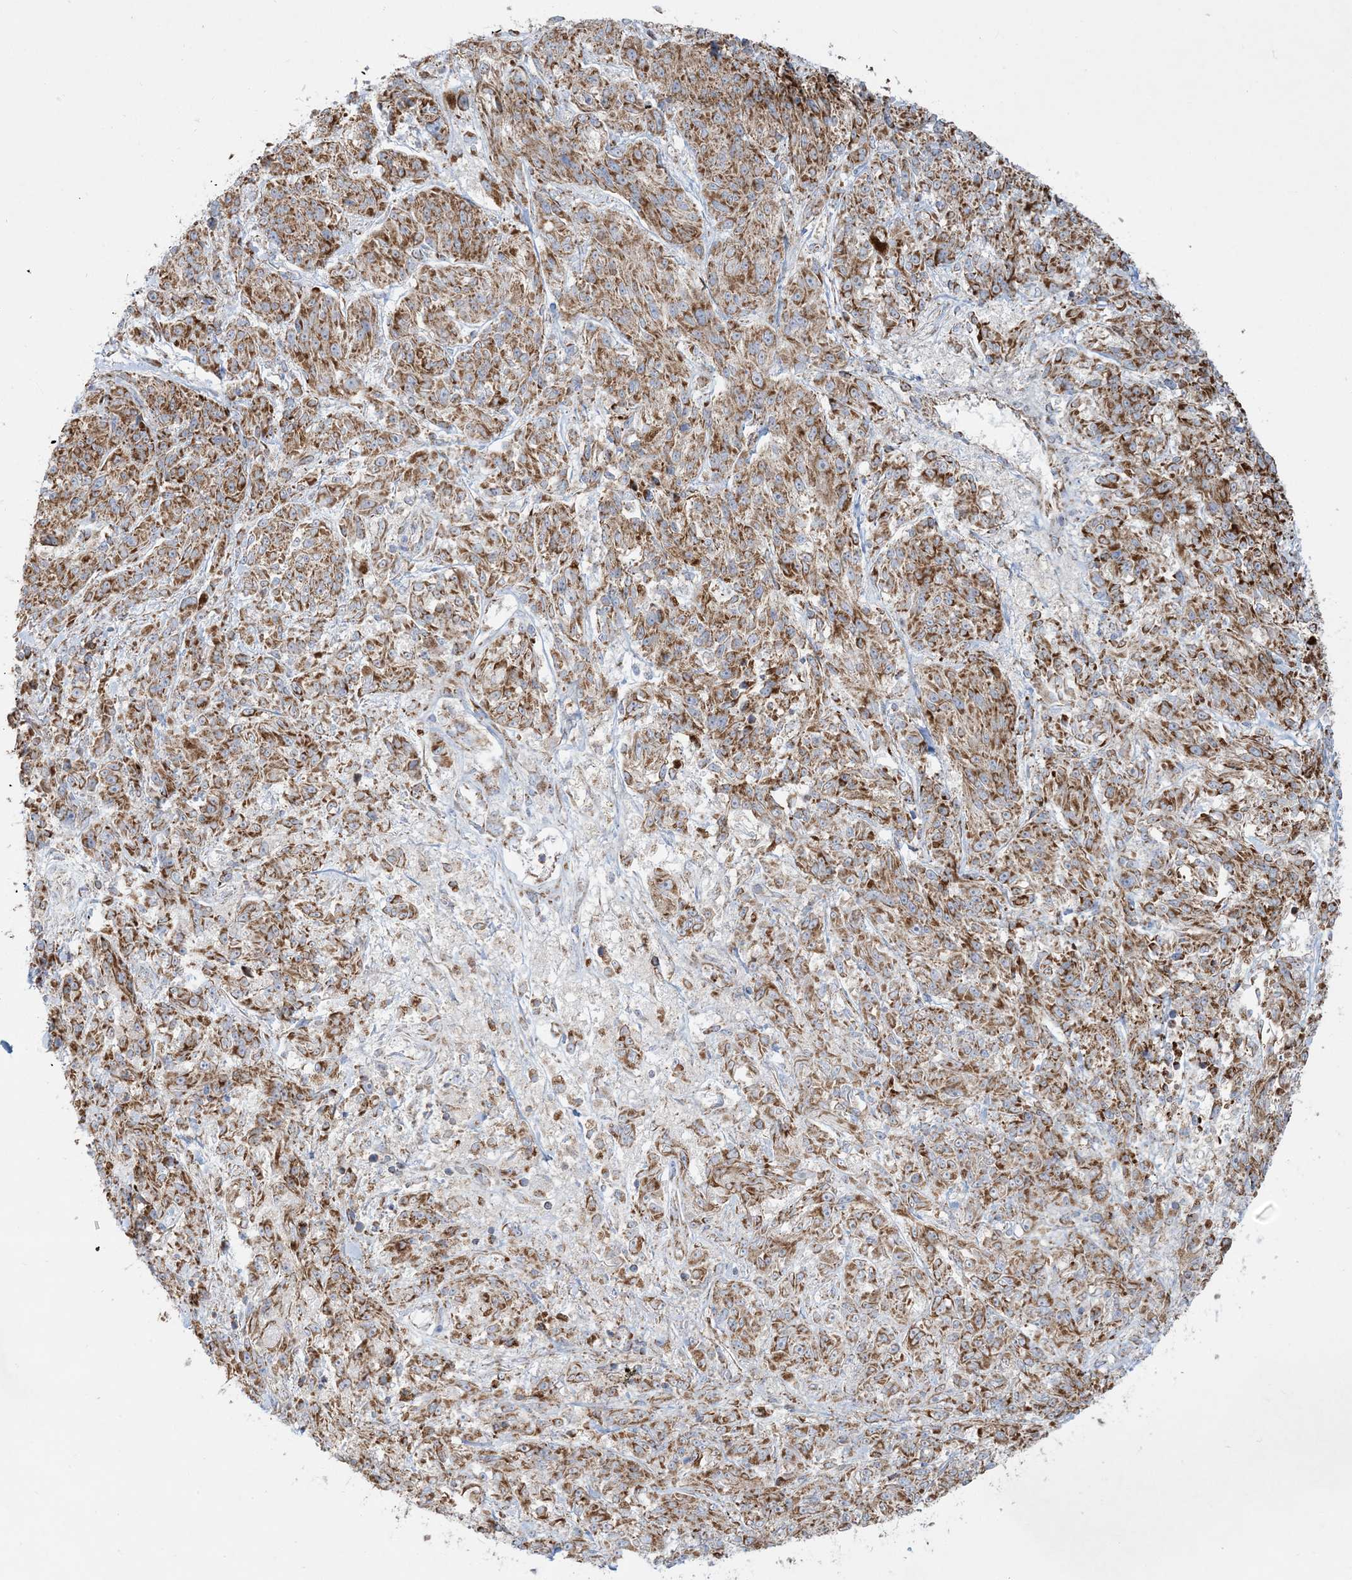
{"staining": {"intensity": "moderate", "quantity": ">75%", "location": "cytoplasmic/membranous"}, "tissue": "melanoma", "cell_type": "Tumor cells", "image_type": "cancer", "snomed": [{"axis": "morphology", "description": "Malignant melanoma, NOS"}, {"axis": "topography", "description": "Skin"}], "caption": "Brown immunohistochemical staining in malignant melanoma displays moderate cytoplasmic/membranous expression in approximately >75% of tumor cells.", "gene": "BEND4", "patient": {"sex": "male", "age": 53}}